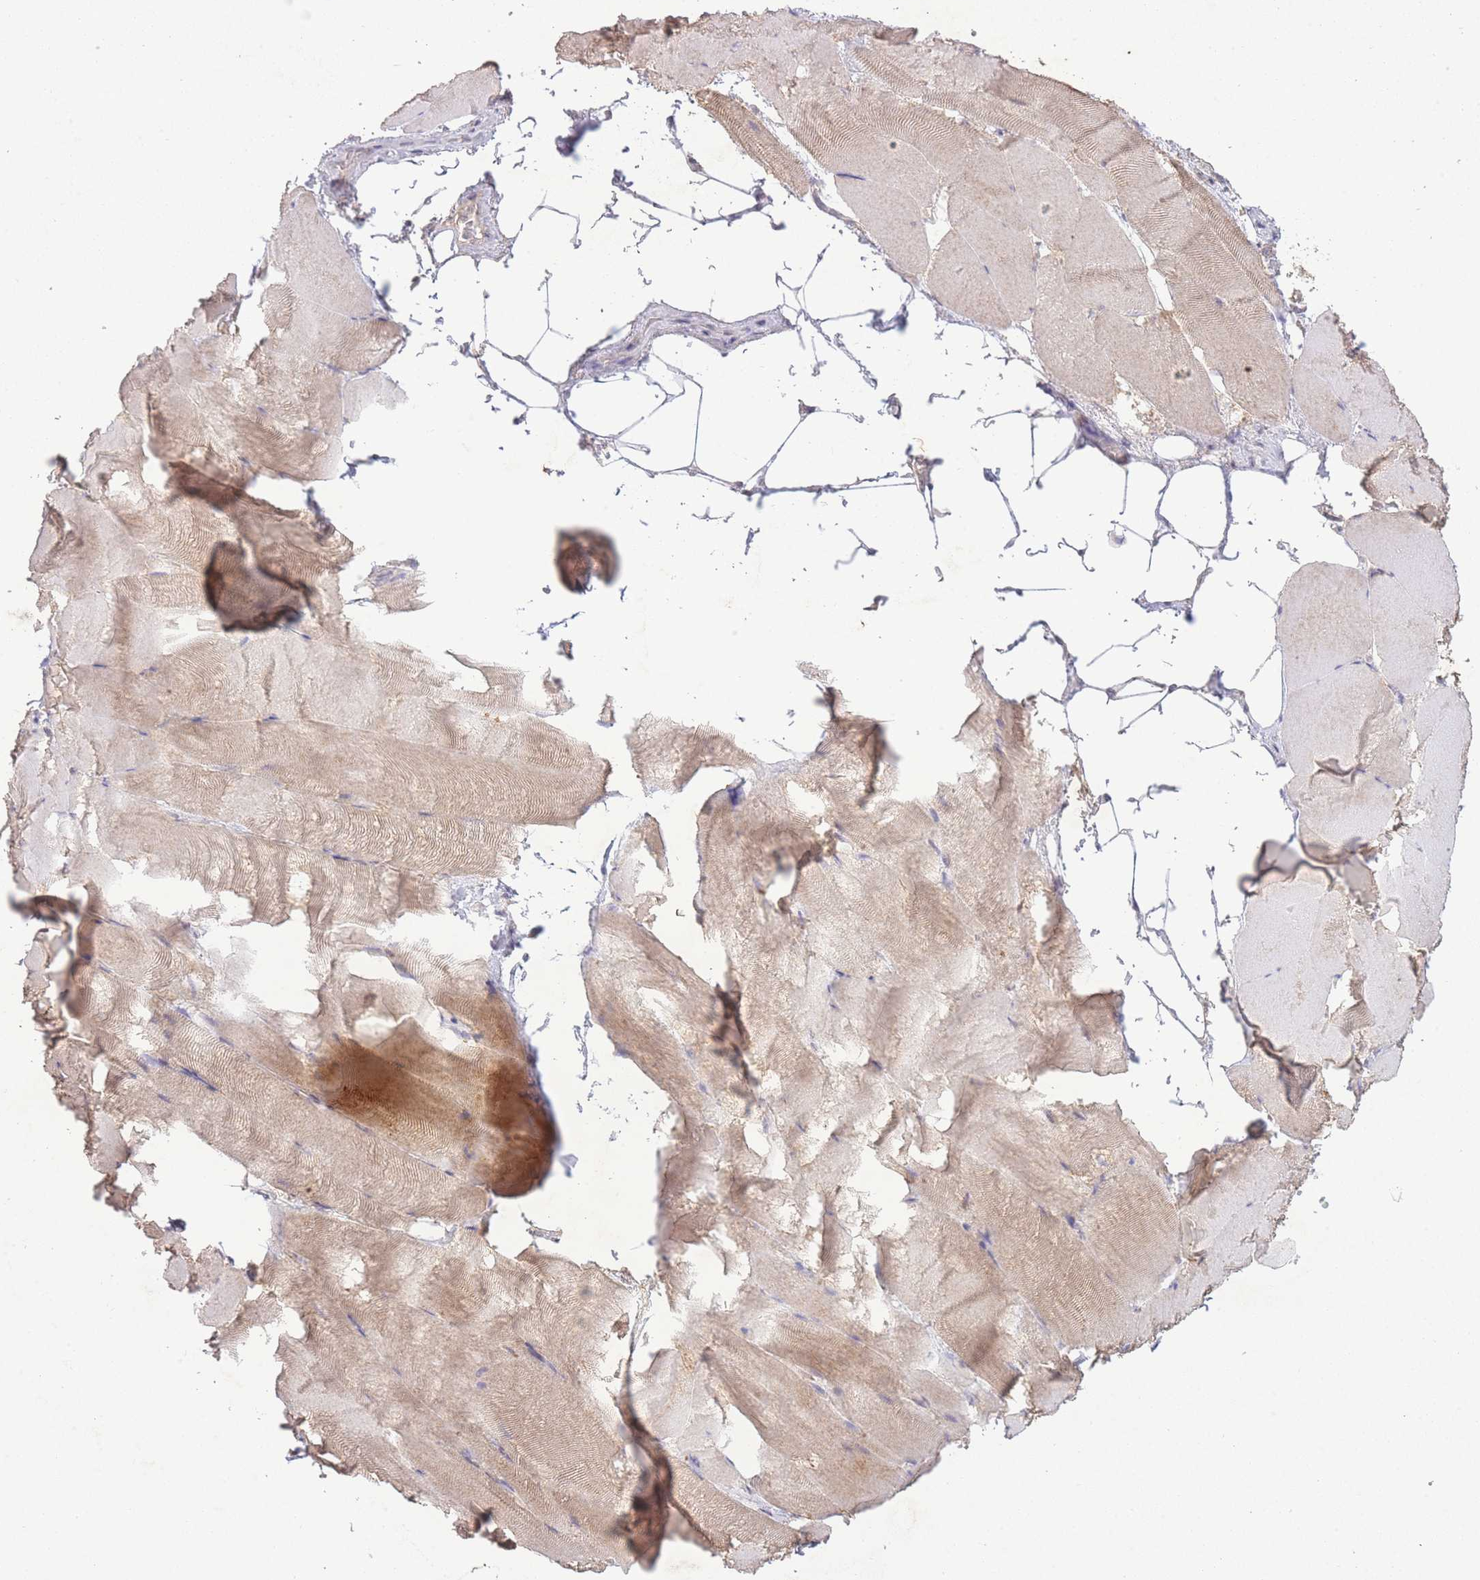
{"staining": {"intensity": "weak", "quantity": "25%-75%", "location": "cytoplasmic/membranous"}, "tissue": "skeletal muscle", "cell_type": "Myocytes", "image_type": "normal", "snomed": [{"axis": "morphology", "description": "Normal tissue, NOS"}, {"axis": "topography", "description": "Skeletal muscle"}], "caption": "Protein analysis of normal skeletal muscle demonstrates weak cytoplasmic/membranous staining in approximately 25%-75% of myocytes.", "gene": "RNF144B", "patient": {"sex": "female", "age": 64}}